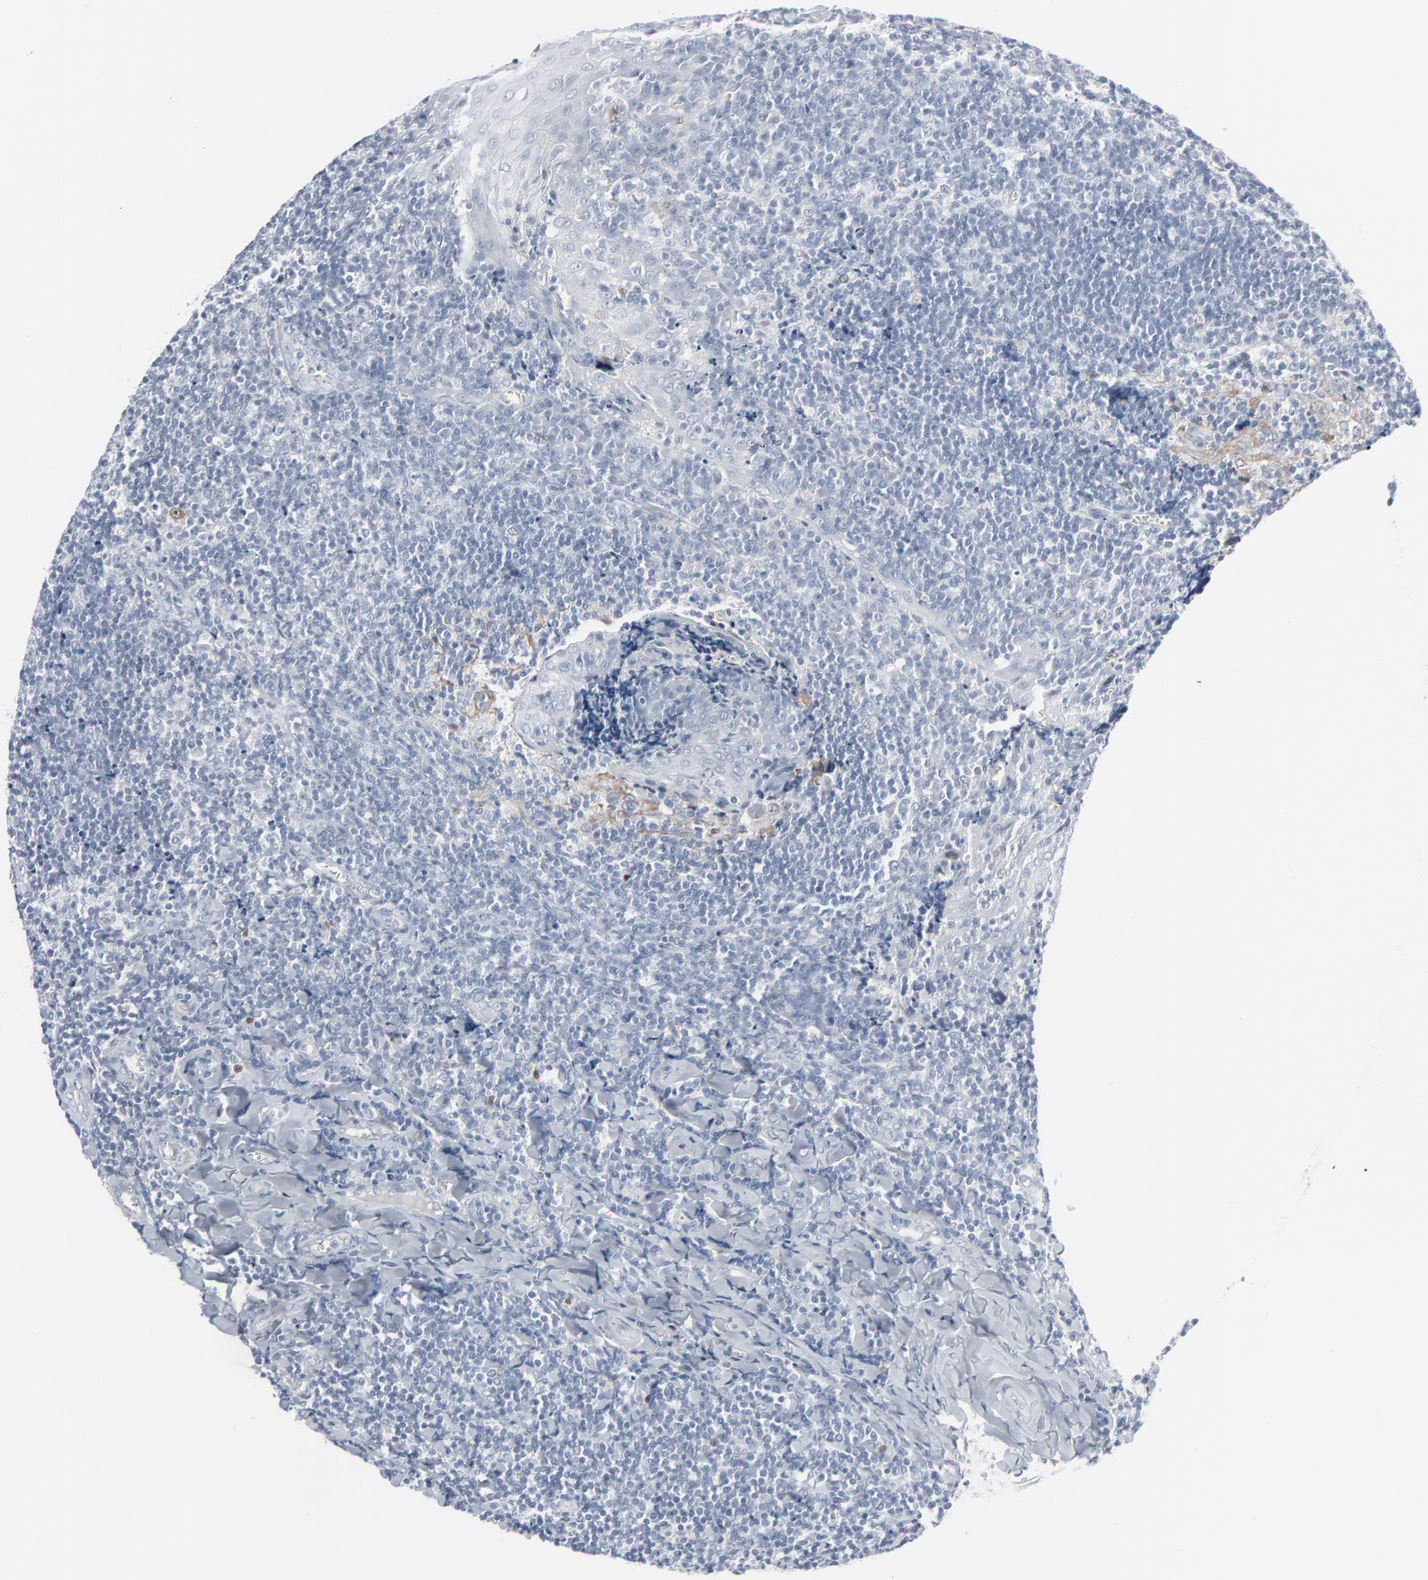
{"staining": {"intensity": "weak", "quantity": "<25%", "location": "nuclear"}, "tissue": "tonsil", "cell_type": "Germinal center cells", "image_type": "normal", "snomed": [{"axis": "morphology", "description": "Normal tissue, NOS"}, {"axis": "topography", "description": "Tonsil"}], "caption": "An image of human tonsil is negative for staining in germinal center cells. Nuclei are stained in blue.", "gene": "MITF", "patient": {"sex": "male", "age": 20}}